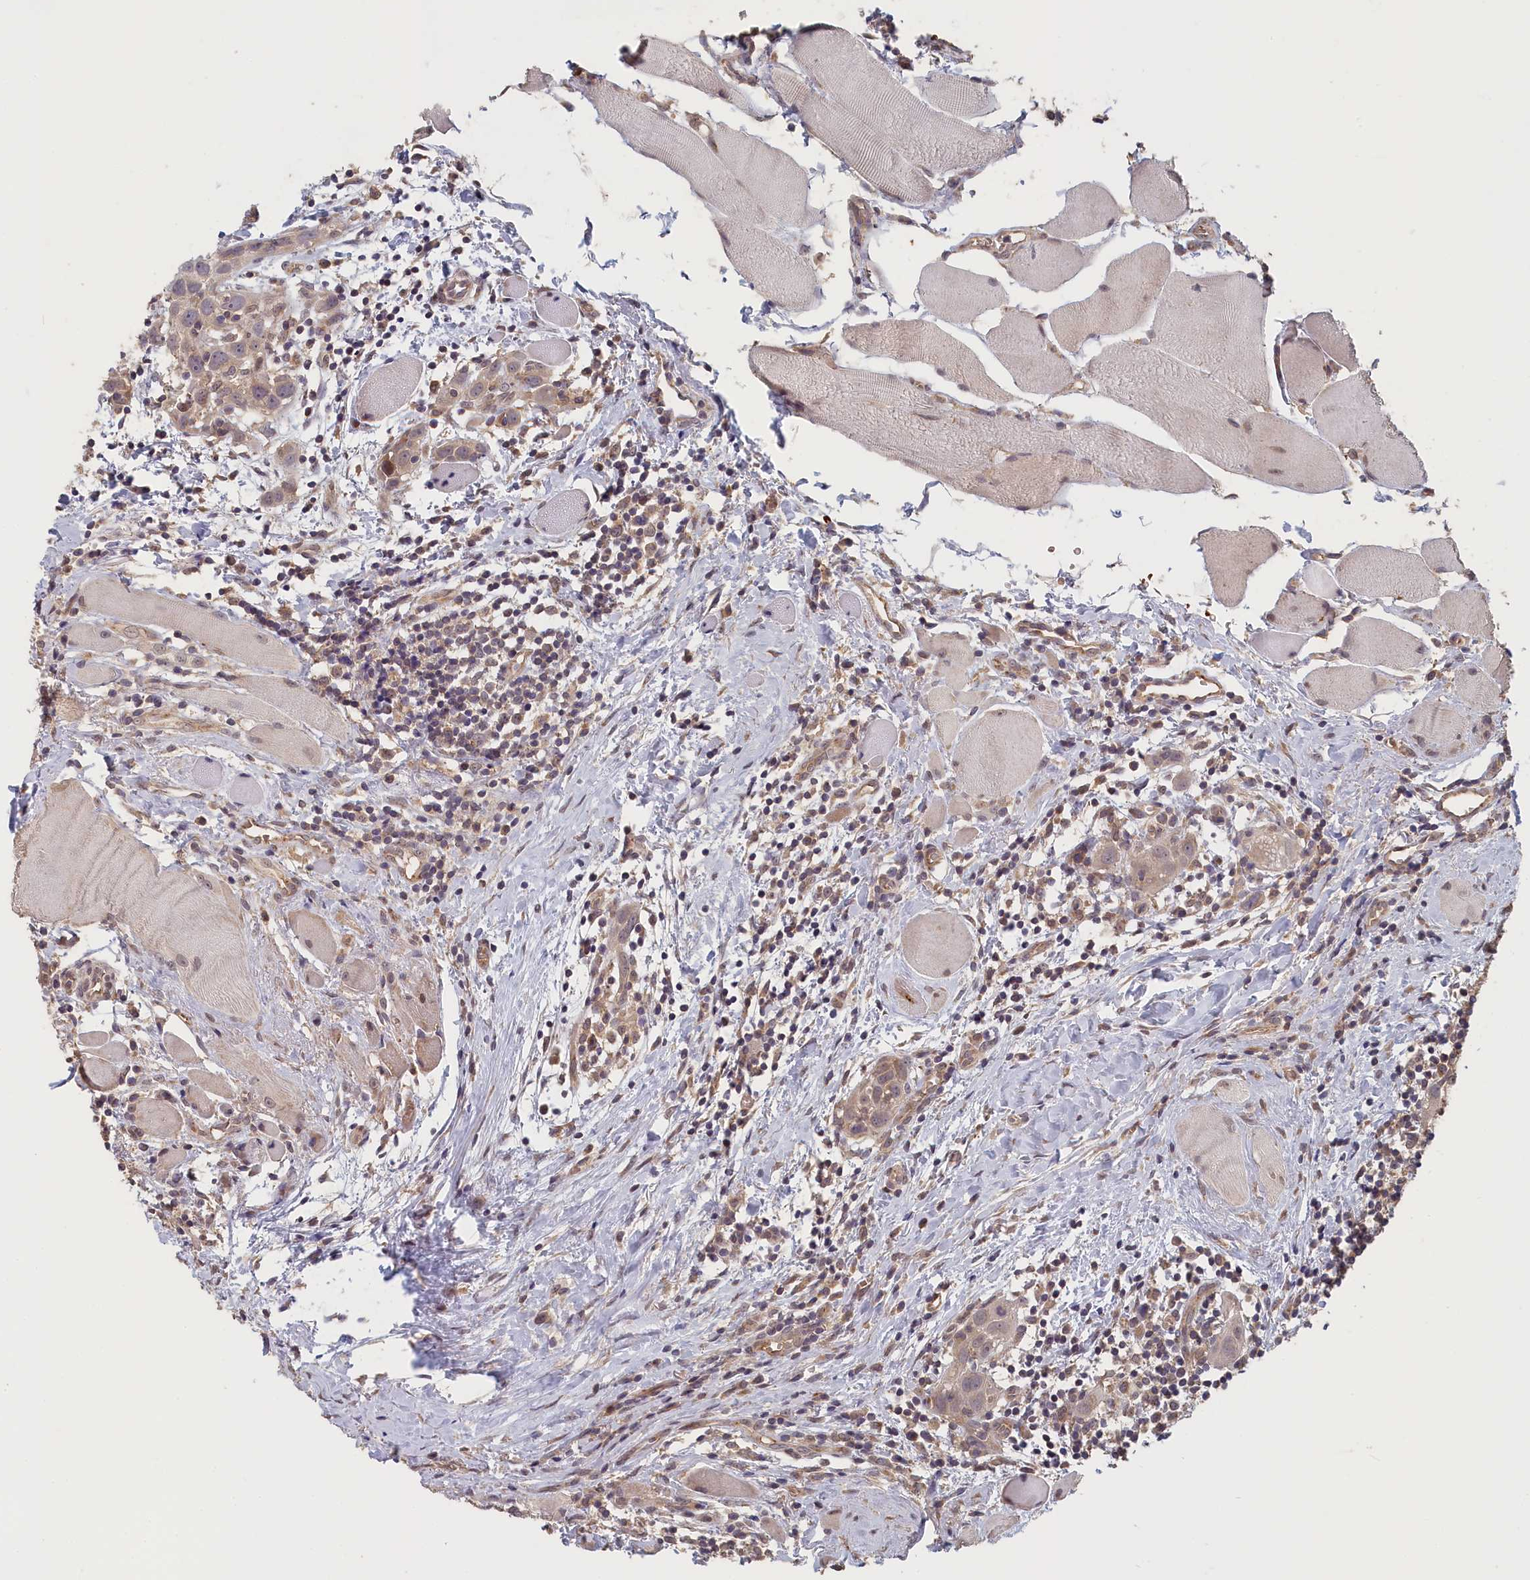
{"staining": {"intensity": "weak", "quantity": ">75%", "location": "cytoplasmic/membranous"}, "tissue": "head and neck cancer", "cell_type": "Tumor cells", "image_type": "cancer", "snomed": [{"axis": "morphology", "description": "Squamous cell carcinoma, NOS"}, {"axis": "topography", "description": "Oral tissue"}, {"axis": "topography", "description": "Head-Neck"}], "caption": "A micrograph of head and neck cancer stained for a protein shows weak cytoplasmic/membranous brown staining in tumor cells.", "gene": "STX16", "patient": {"sex": "female", "age": 50}}